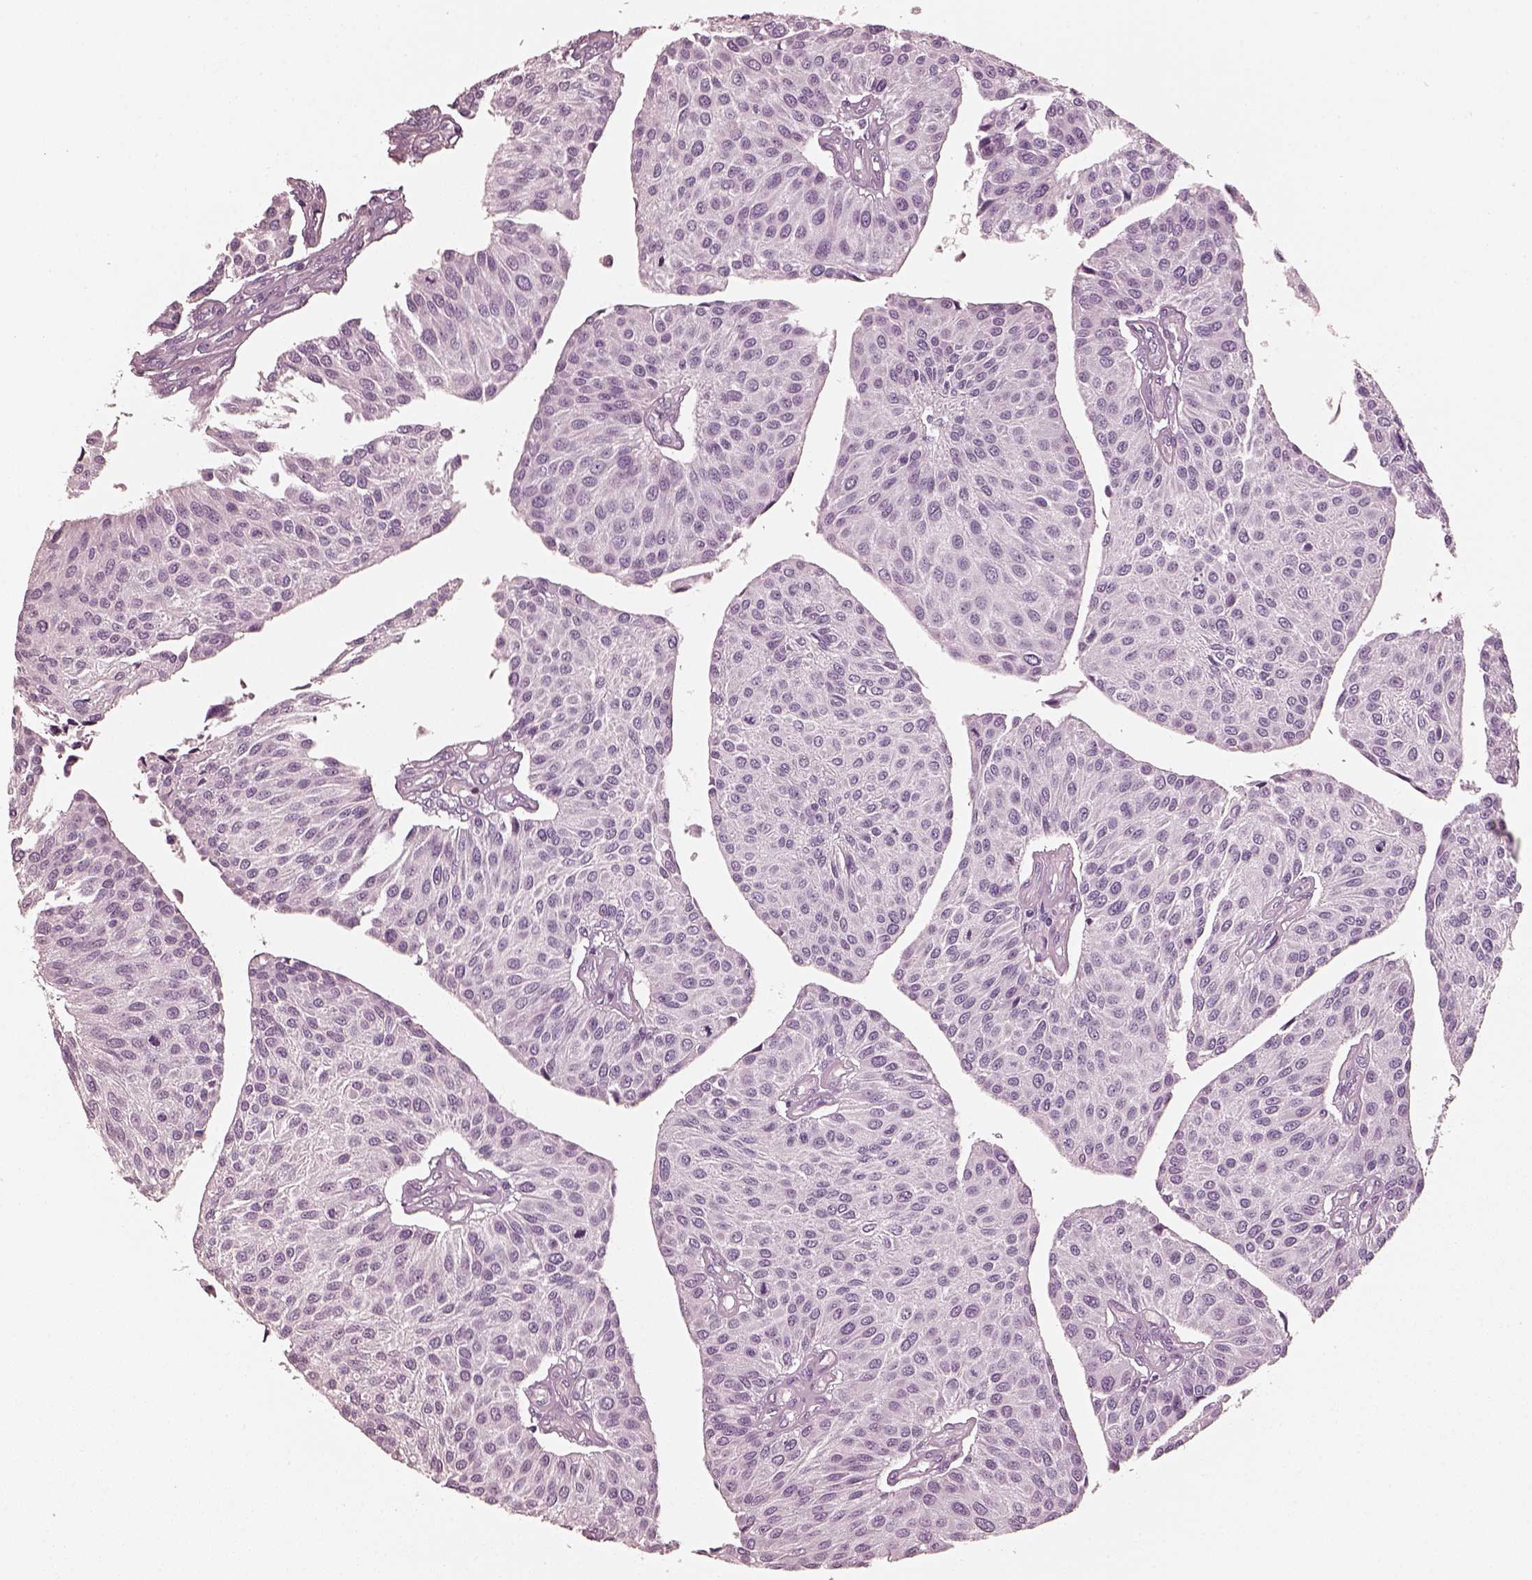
{"staining": {"intensity": "negative", "quantity": "none", "location": "none"}, "tissue": "urothelial cancer", "cell_type": "Tumor cells", "image_type": "cancer", "snomed": [{"axis": "morphology", "description": "Urothelial carcinoma, NOS"}, {"axis": "topography", "description": "Urinary bladder"}], "caption": "Human urothelial cancer stained for a protein using IHC reveals no expression in tumor cells.", "gene": "R3HDML", "patient": {"sex": "male", "age": 55}}